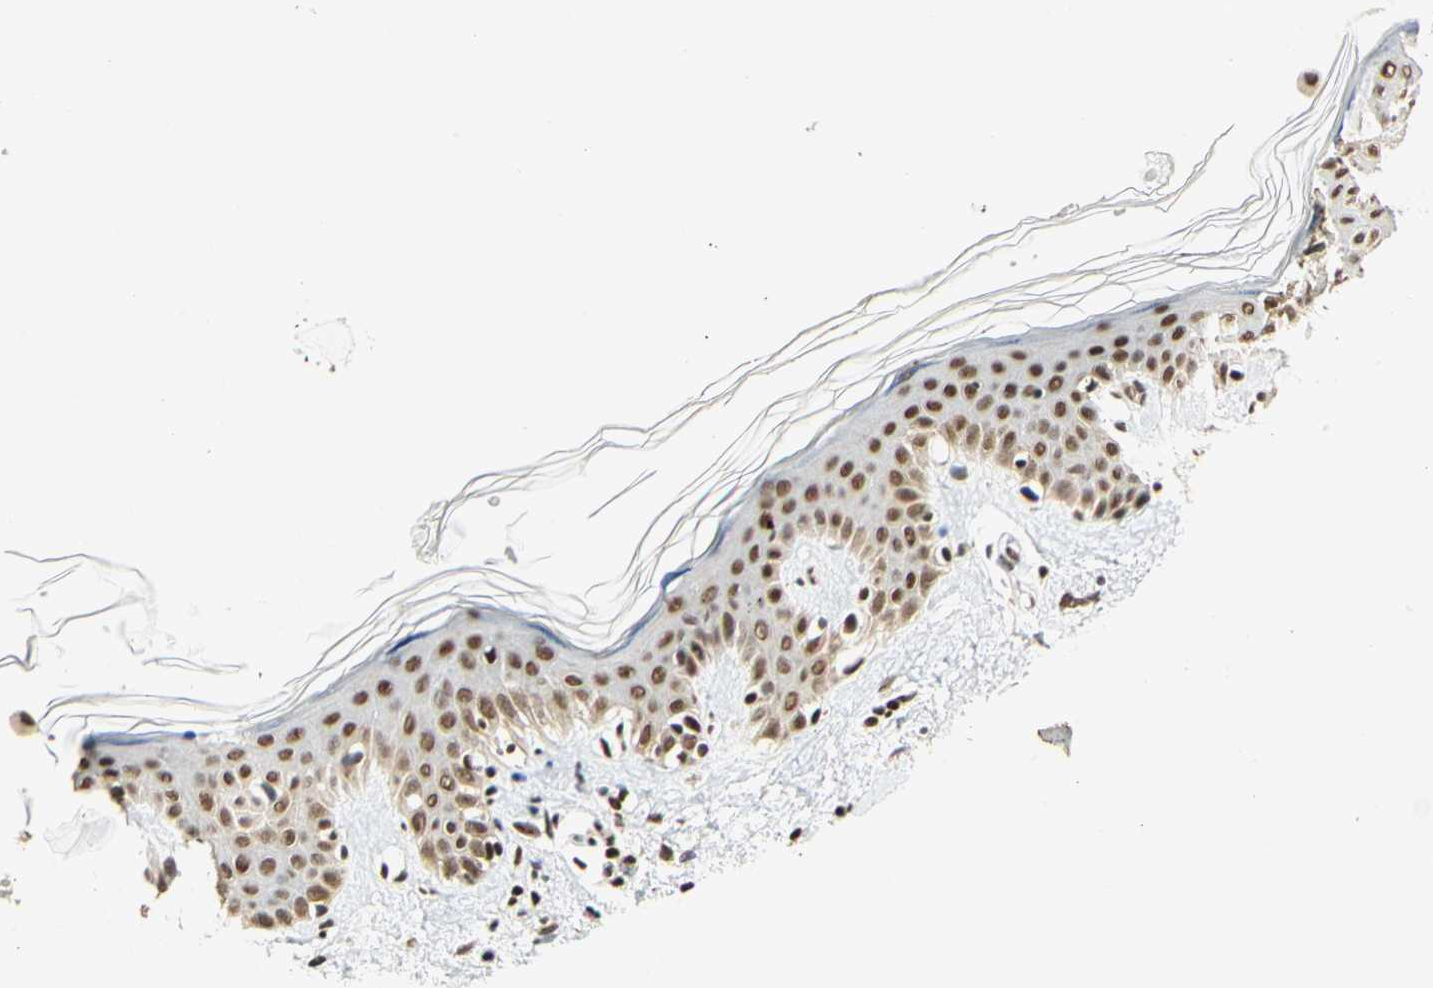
{"staining": {"intensity": "strong", "quantity": ">75%", "location": "nuclear"}, "tissue": "skin", "cell_type": "Fibroblasts", "image_type": "normal", "snomed": [{"axis": "morphology", "description": "Normal tissue, NOS"}, {"axis": "topography", "description": "Skin"}], "caption": "Immunohistochemical staining of benign human skin shows strong nuclear protein expression in about >75% of fibroblasts. The protein is stained brown, and the nuclei are stained in blue (DAB IHC with brightfield microscopy, high magnification).", "gene": "ZSCAN16", "patient": {"sex": "male", "age": 67}}